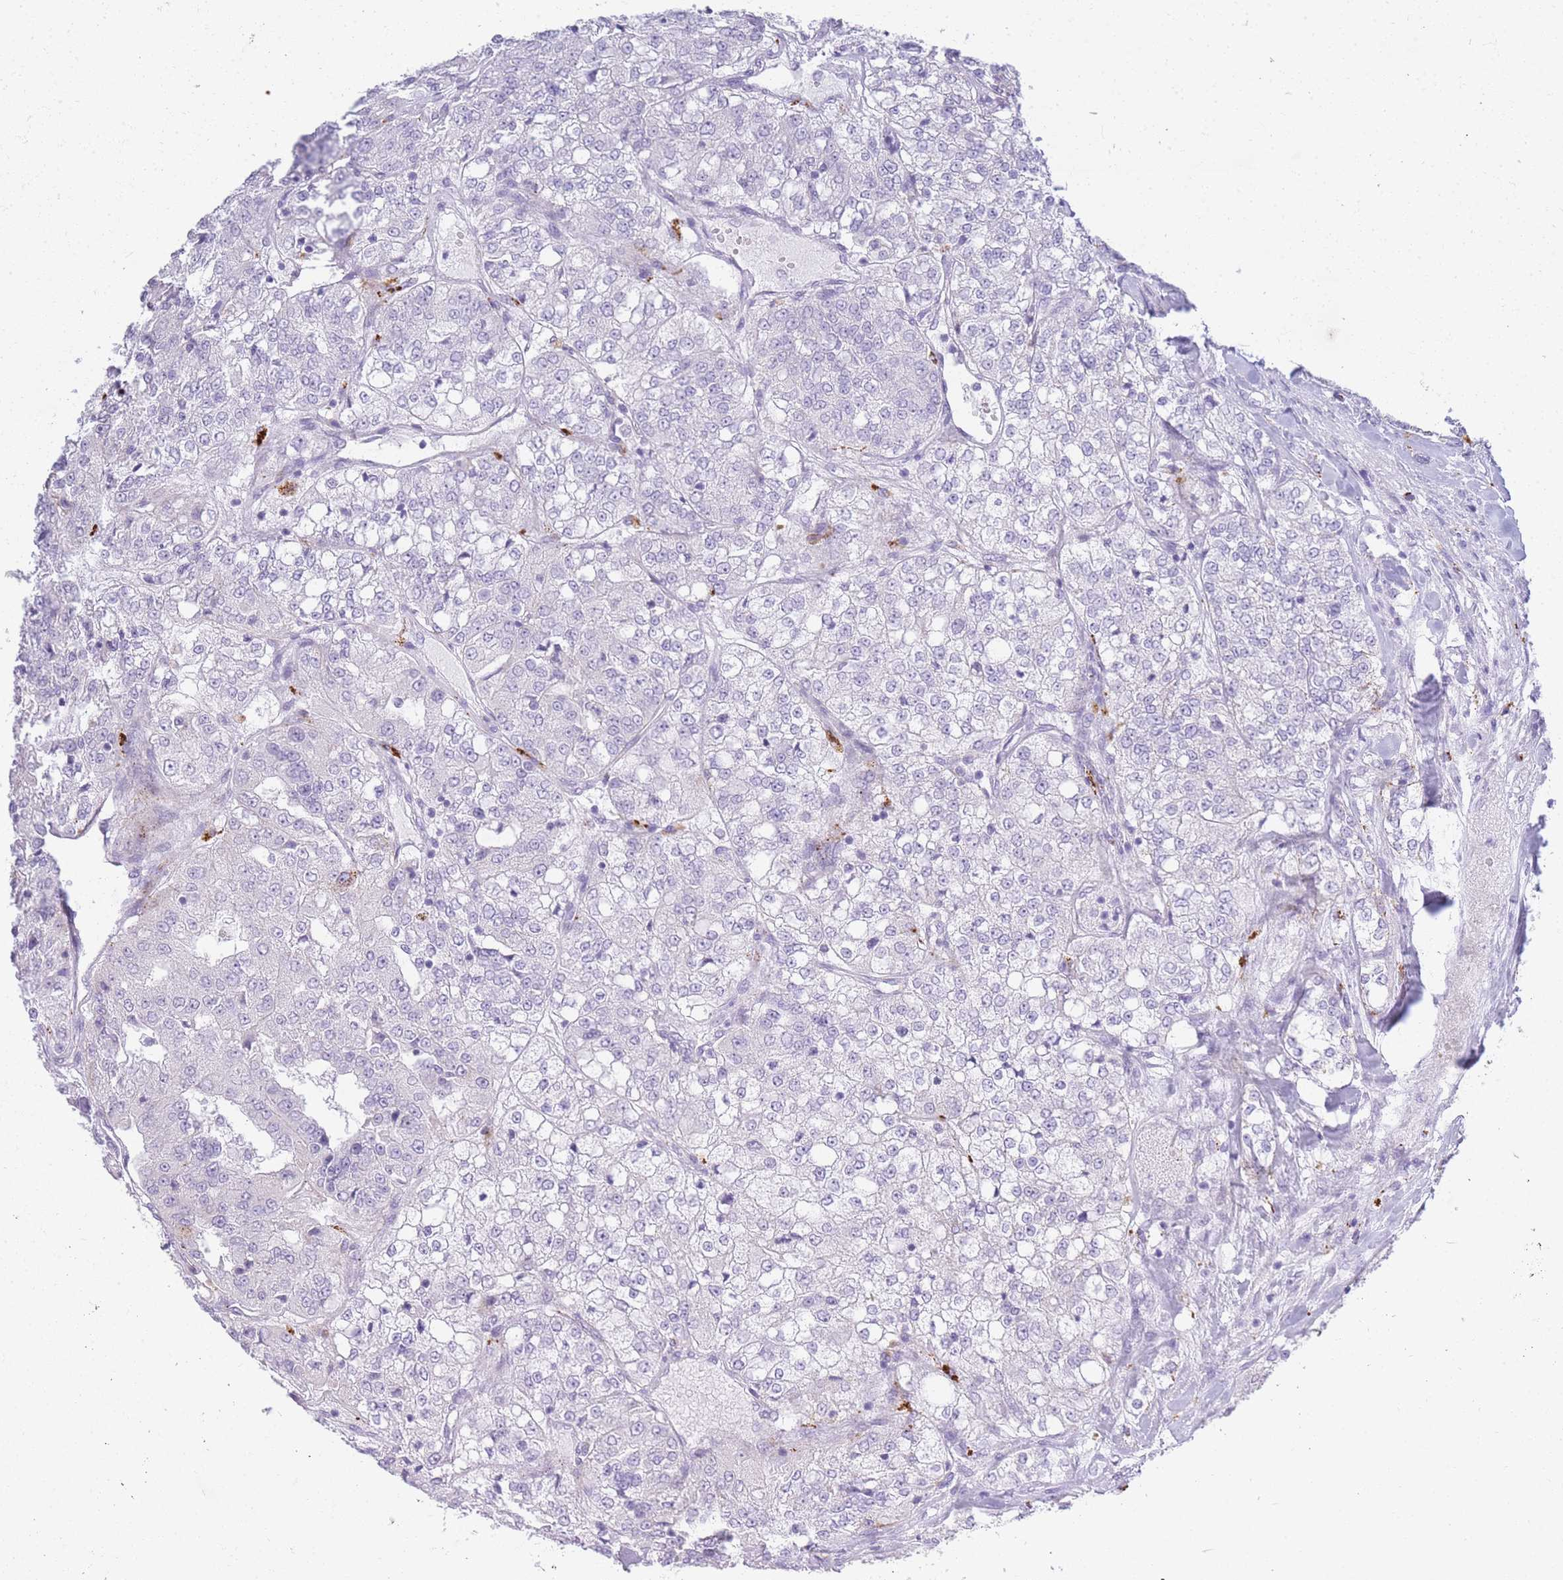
{"staining": {"intensity": "negative", "quantity": "none", "location": "none"}, "tissue": "renal cancer", "cell_type": "Tumor cells", "image_type": "cancer", "snomed": [{"axis": "morphology", "description": "Adenocarcinoma, NOS"}, {"axis": "topography", "description": "Kidney"}], "caption": "This micrograph is of renal adenocarcinoma stained with immunohistochemistry (IHC) to label a protein in brown with the nuclei are counter-stained blue. There is no staining in tumor cells. The staining is performed using DAB (3,3'-diaminobenzidine) brown chromogen with nuclei counter-stained in using hematoxylin.", "gene": "RHO", "patient": {"sex": "female", "age": 63}}